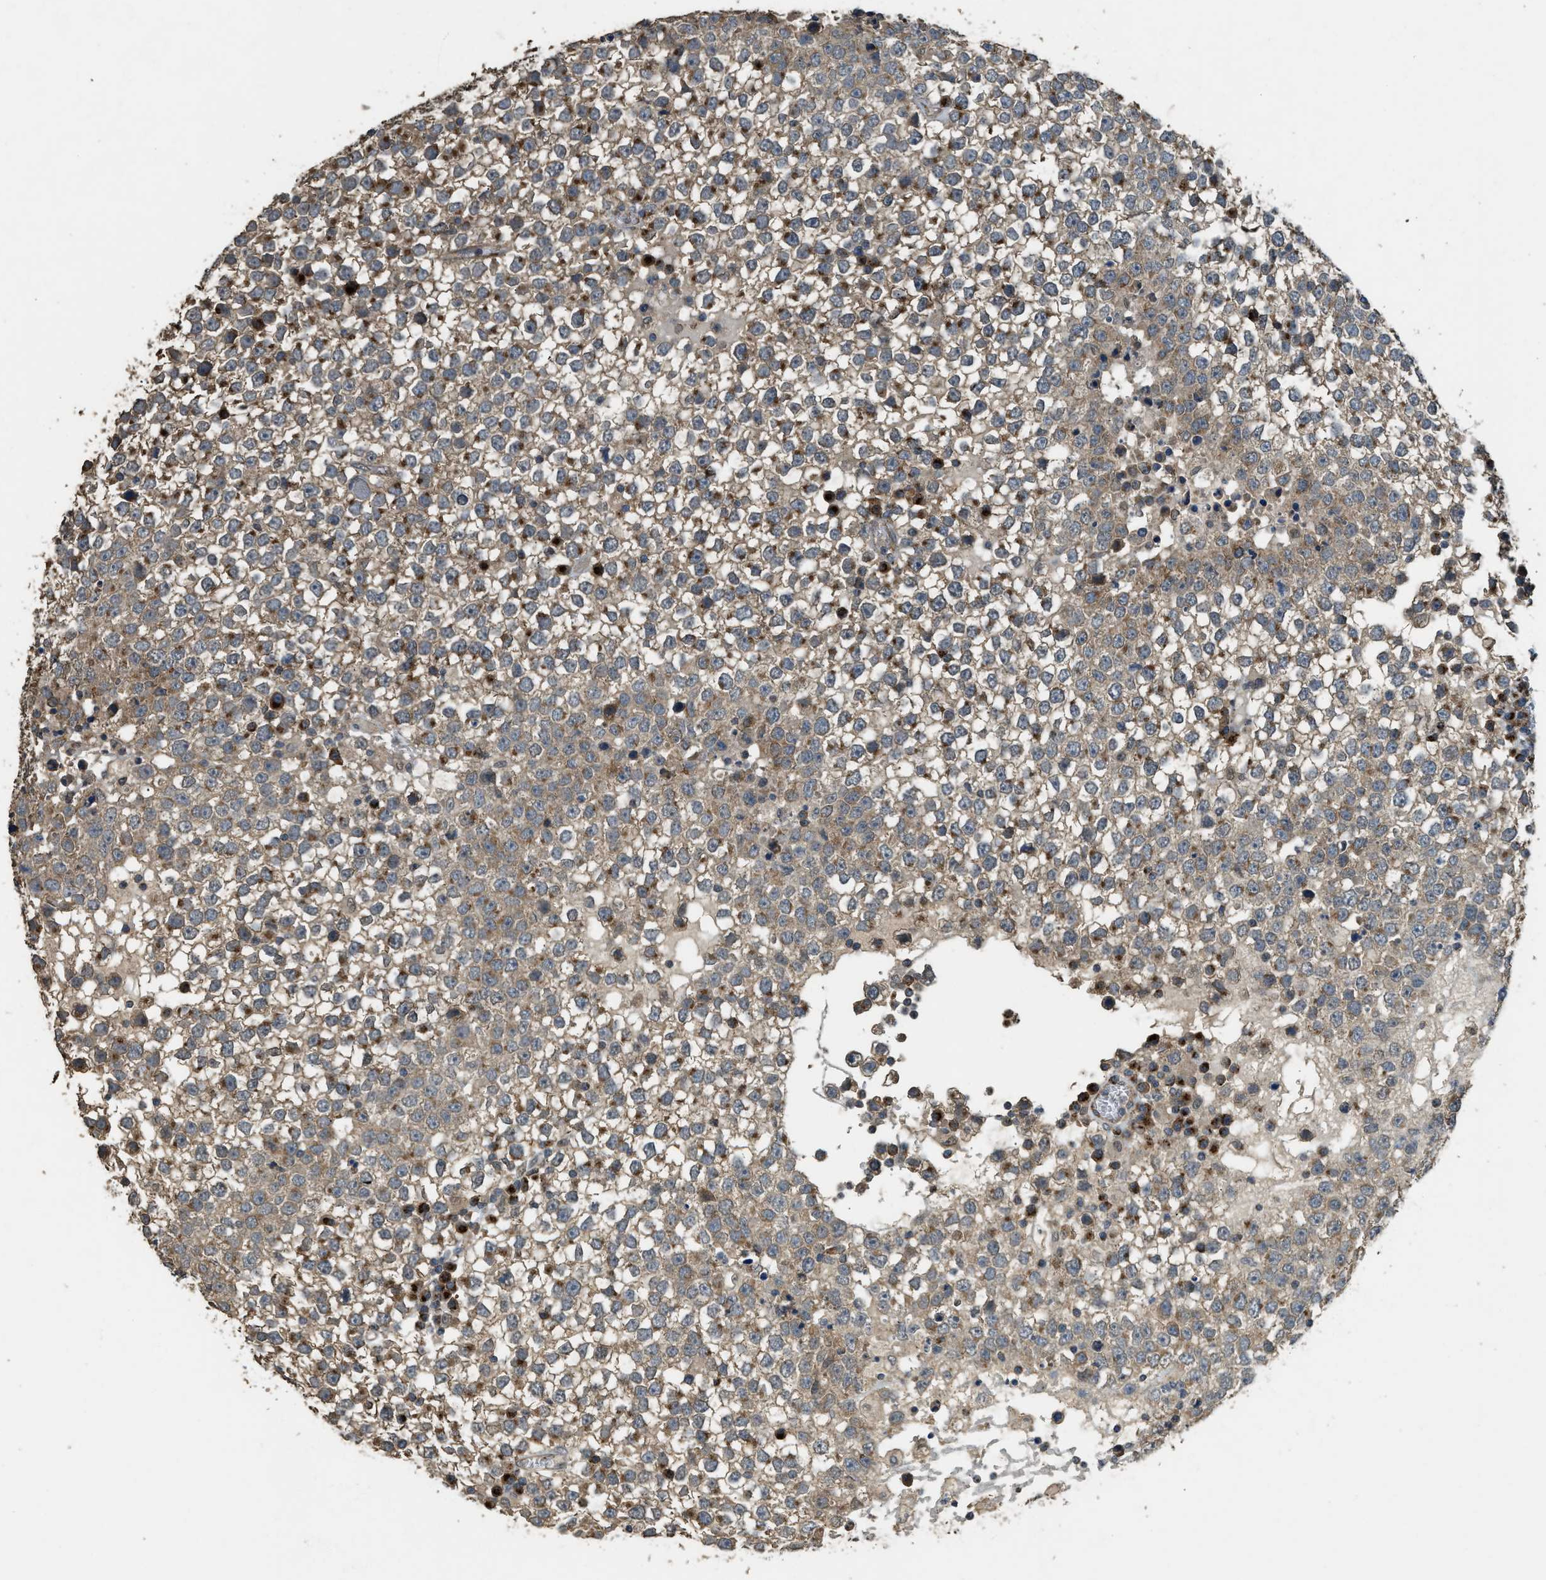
{"staining": {"intensity": "moderate", "quantity": ">75%", "location": "cytoplasmic/membranous"}, "tissue": "testis cancer", "cell_type": "Tumor cells", "image_type": "cancer", "snomed": [{"axis": "morphology", "description": "Seminoma, NOS"}, {"axis": "topography", "description": "Testis"}], "caption": "Immunohistochemical staining of seminoma (testis) displays medium levels of moderate cytoplasmic/membranous positivity in approximately >75% of tumor cells.", "gene": "IPO7", "patient": {"sex": "male", "age": 65}}